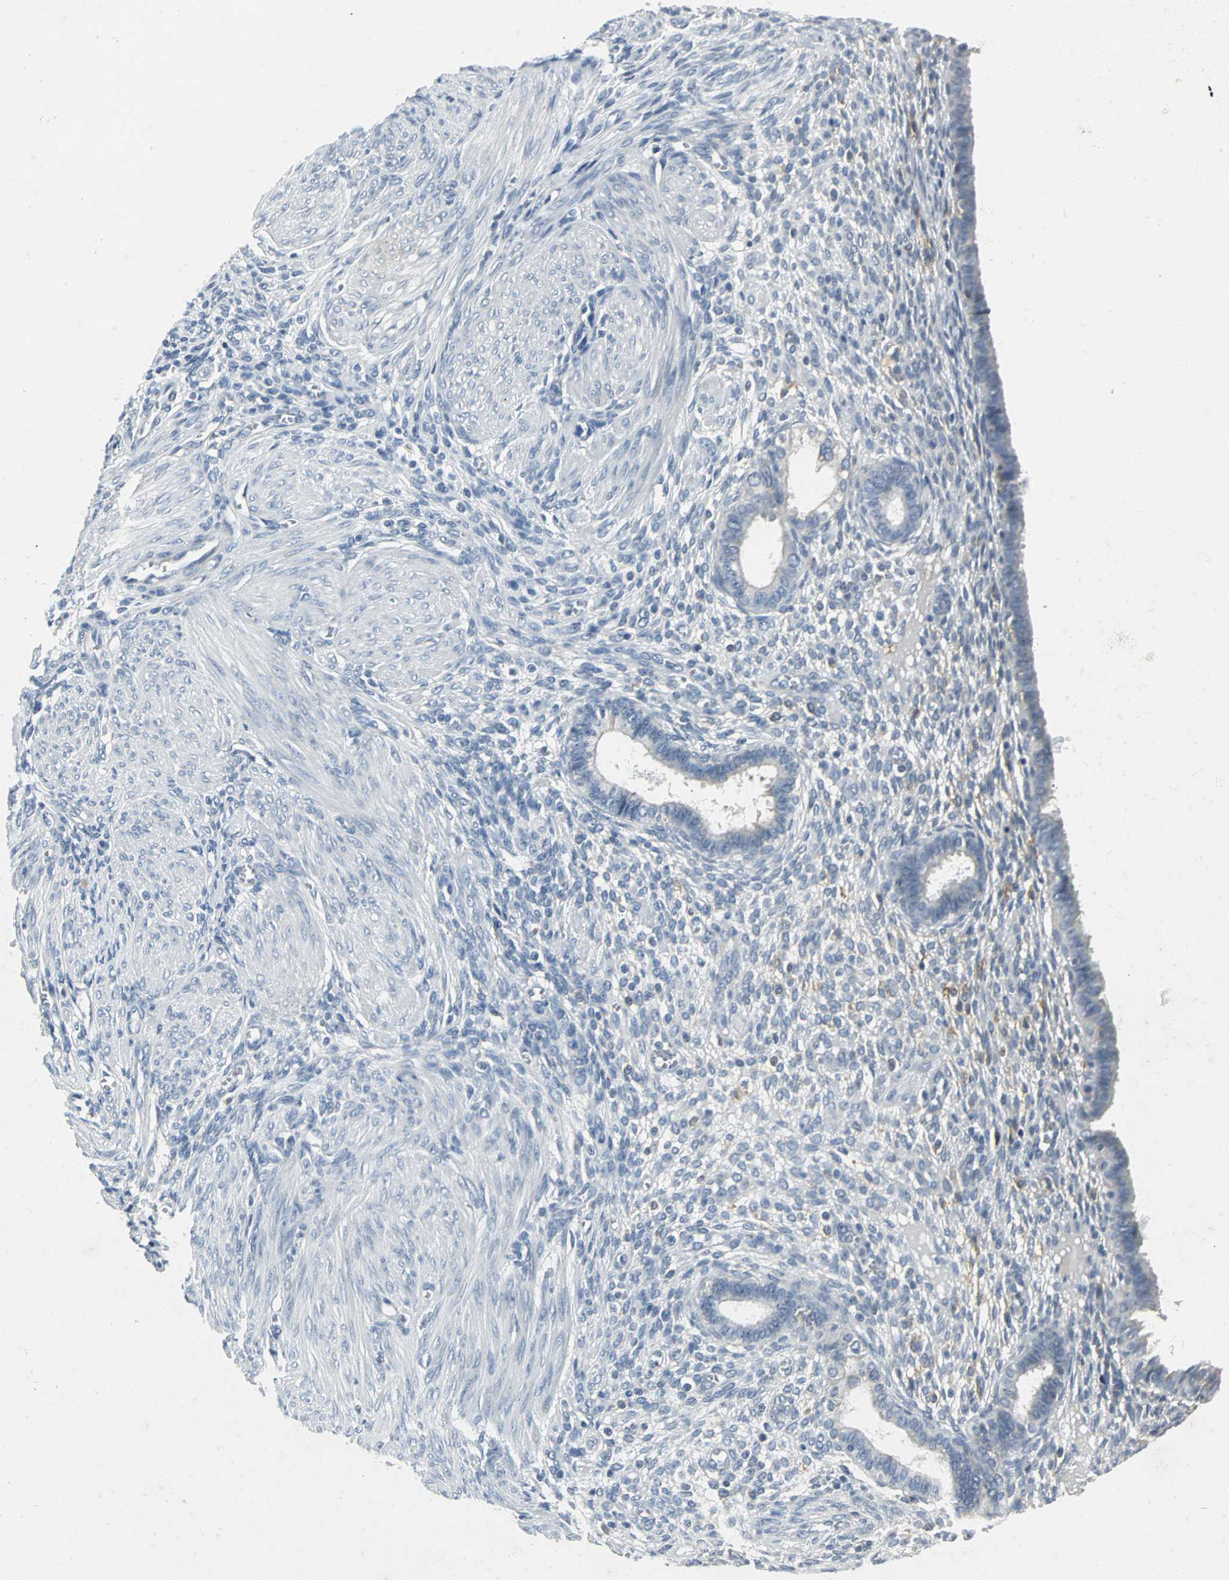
{"staining": {"intensity": "negative", "quantity": "none", "location": "none"}, "tissue": "endometrium", "cell_type": "Cells in endometrial stroma", "image_type": "normal", "snomed": [{"axis": "morphology", "description": "Normal tissue, NOS"}, {"axis": "topography", "description": "Endometrium"}], "caption": "This micrograph is of normal endometrium stained with IHC to label a protein in brown with the nuclei are counter-stained blue. There is no expression in cells in endometrial stroma.", "gene": "SLC2A5", "patient": {"sex": "female", "age": 72}}